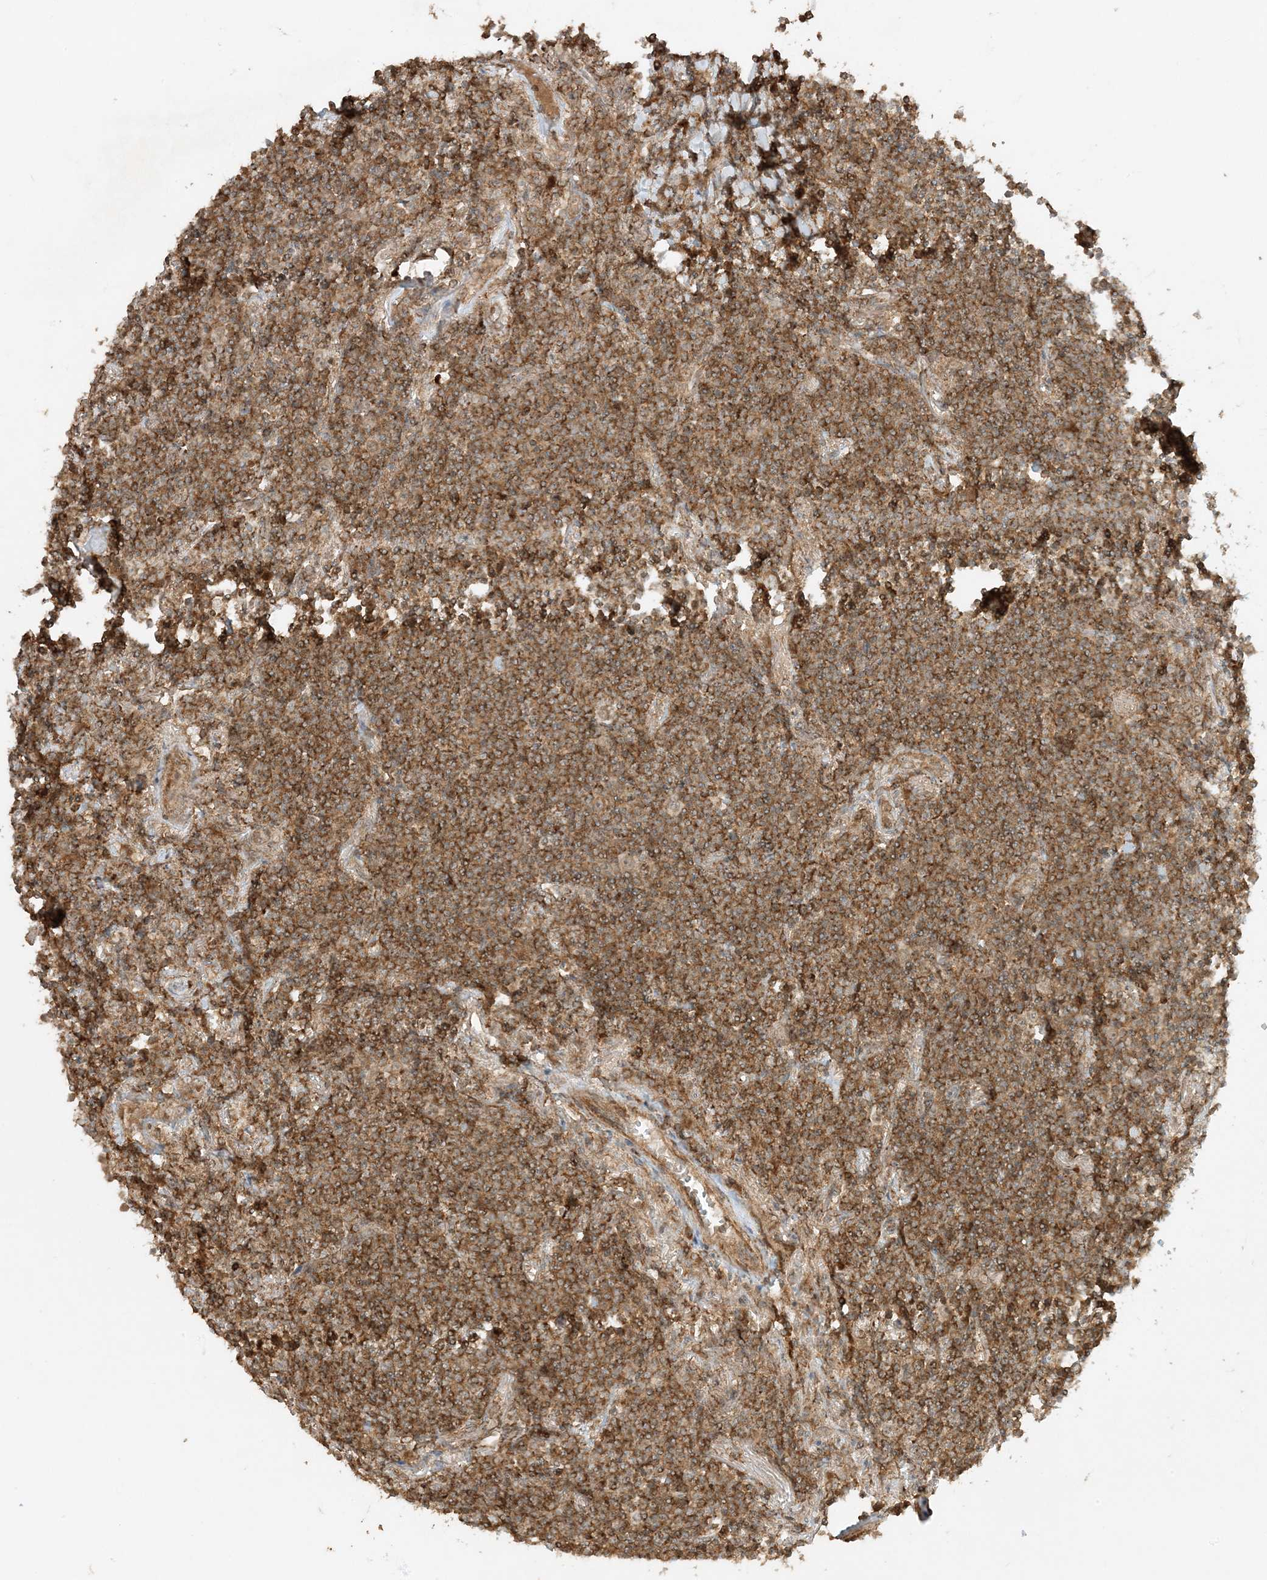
{"staining": {"intensity": "moderate", "quantity": ">75%", "location": "cytoplasmic/membranous"}, "tissue": "lymphoma", "cell_type": "Tumor cells", "image_type": "cancer", "snomed": [{"axis": "morphology", "description": "Malignant lymphoma, non-Hodgkin's type, Low grade"}, {"axis": "topography", "description": "Lung"}], "caption": "Brown immunohistochemical staining in lymphoma demonstrates moderate cytoplasmic/membranous positivity in about >75% of tumor cells. The protein of interest is shown in brown color, while the nuclei are stained blue.", "gene": "XRN1", "patient": {"sex": "female", "age": 71}}